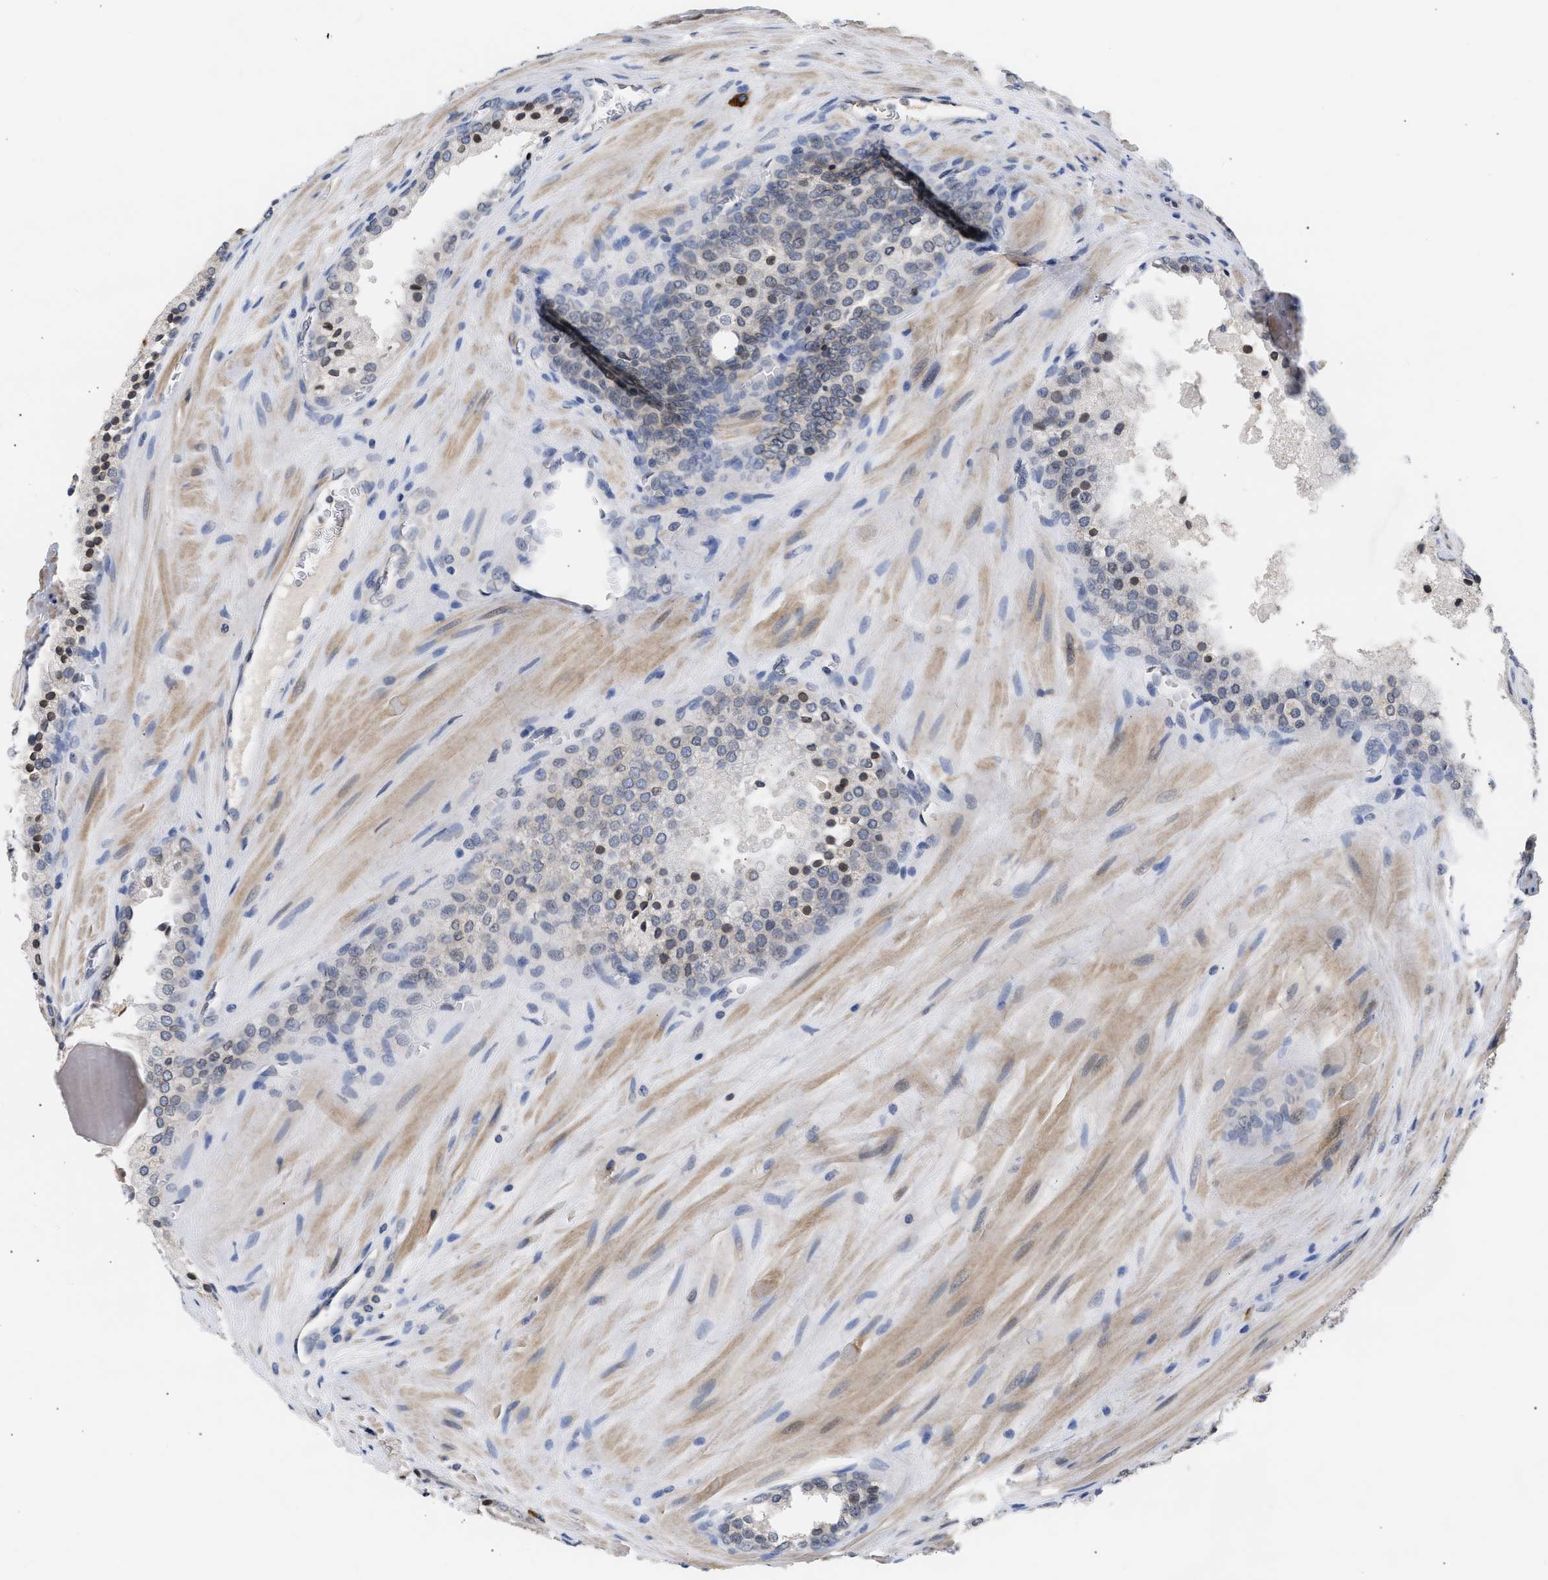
{"staining": {"intensity": "negative", "quantity": "none", "location": "none"}, "tissue": "prostate cancer", "cell_type": "Tumor cells", "image_type": "cancer", "snomed": [{"axis": "morphology", "description": "Adenocarcinoma, High grade"}, {"axis": "topography", "description": "Prostate"}], "caption": "A high-resolution photomicrograph shows IHC staining of prostate high-grade adenocarcinoma, which exhibits no significant expression in tumor cells.", "gene": "NUP62", "patient": {"sex": "male", "age": 65}}